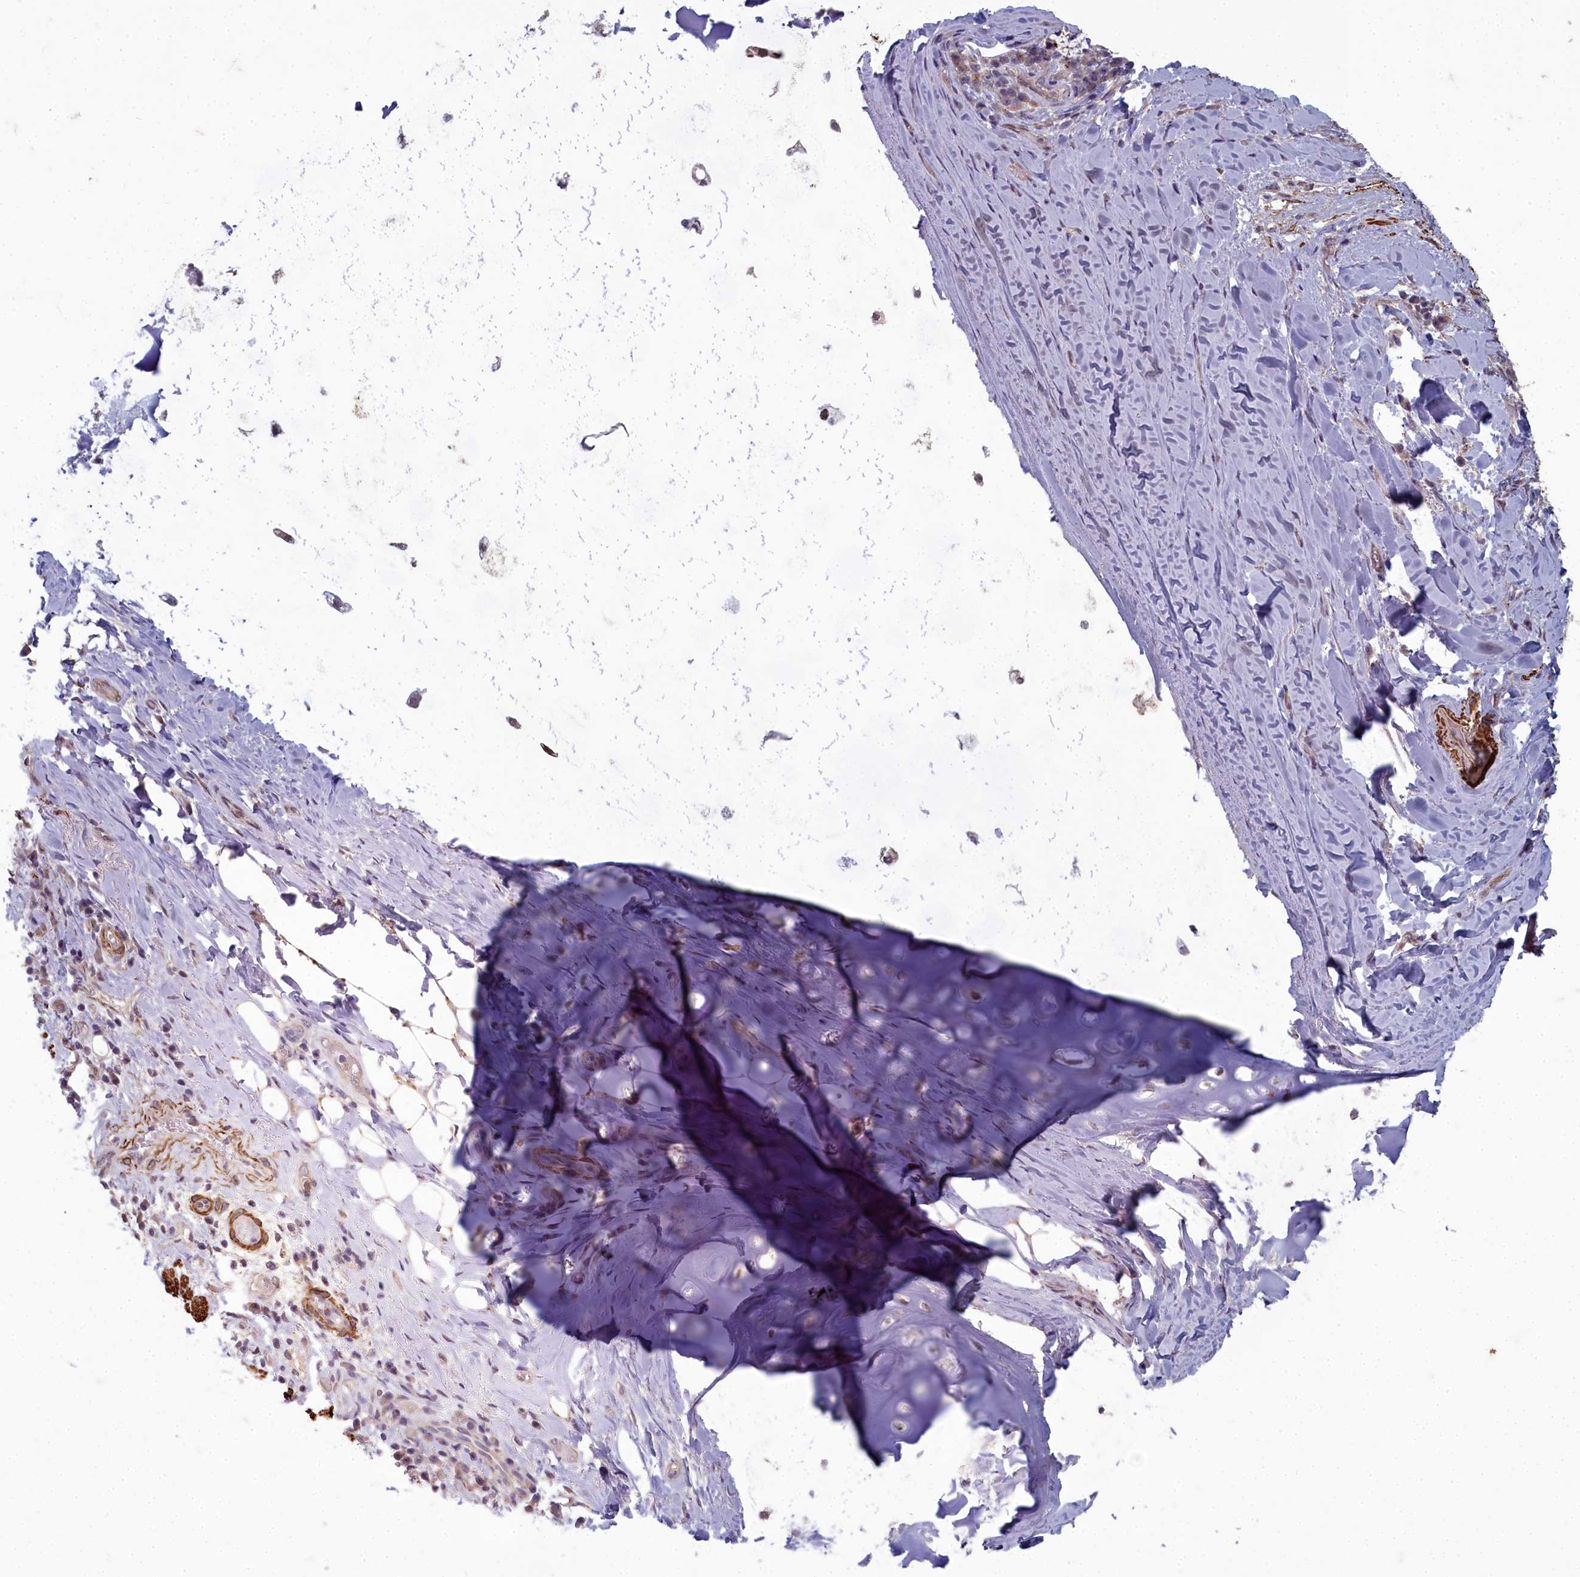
{"staining": {"intensity": "negative", "quantity": "none", "location": "none"}, "tissue": "adipose tissue", "cell_type": "Adipocytes", "image_type": "normal", "snomed": [{"axis": "morphology", "description": "Normal tissue, NOS"}, {"axis": "morphology", "description": "Squamous cell carcinoma, NOS"}, {"axis": "topography", "description": "Bronchus"}, {"axis": "topography", "description": "Lung"}], "caption": "Adipocytes show no significant protein staining in unremarkable adipose tissue. (DAB immunohistochemistry with hematoxylin counter stain).", "gene": "ZNF626", "patient": {"sex": "male", "age": 64}}